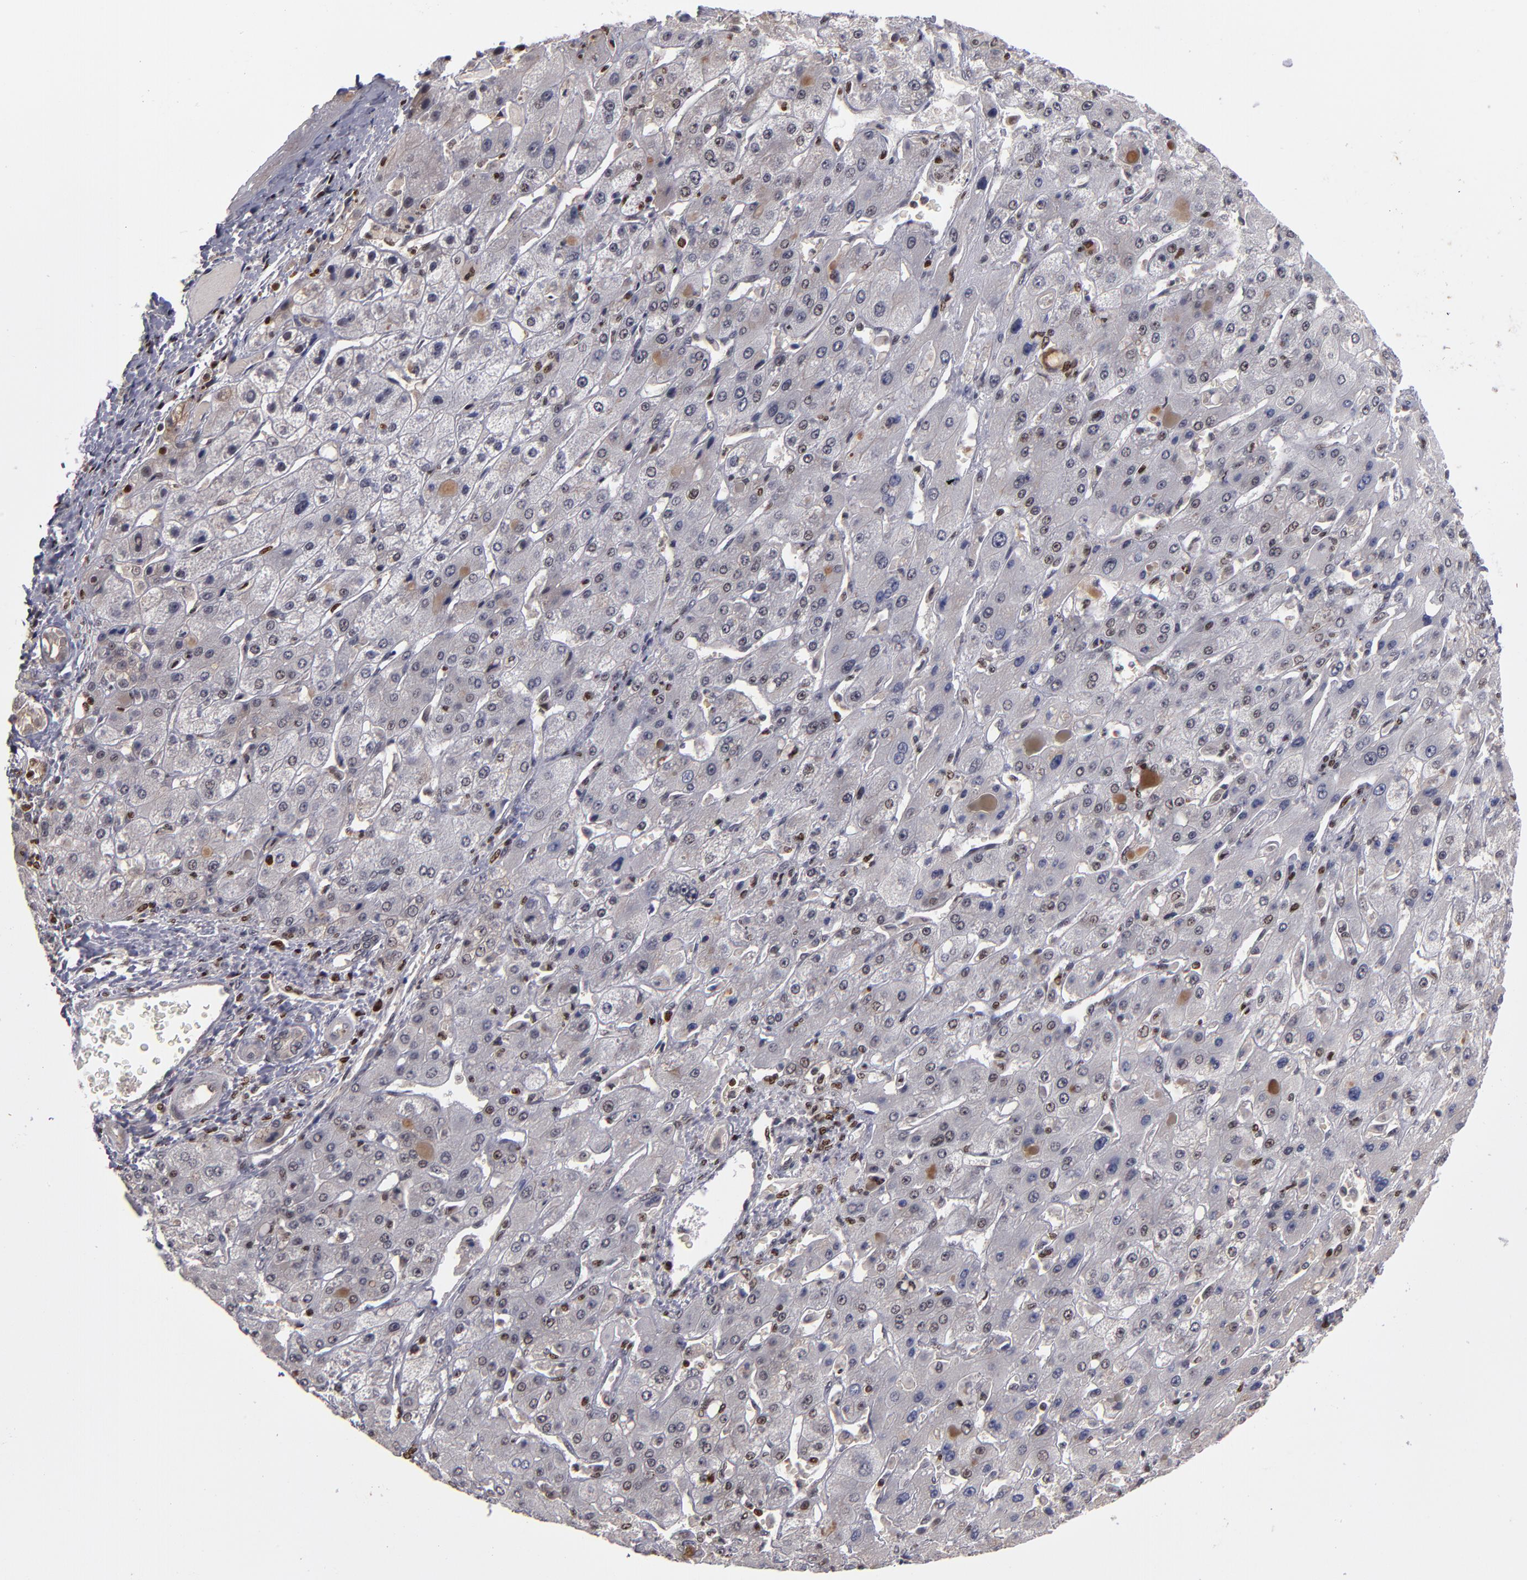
{"staining": {"intensity": "weak", "quantity": "<25%", "location": "nuclear"}, "tissue": "liver cancer", "cell_type": "Tumor cells", "image_type": "cancer", "snomed": [{"axis": "morphology", "description": "Cholangiocarcinoma"}, {"axis": "topography", "description": "Liver"}], "caption": "Liver cancer (cholangiocarcinoma) was stained to show a protein in brown. There is no significant staining in tumor cells.", "gene": "KDM6A", "patient": {"sex": "female", "age": 52}}